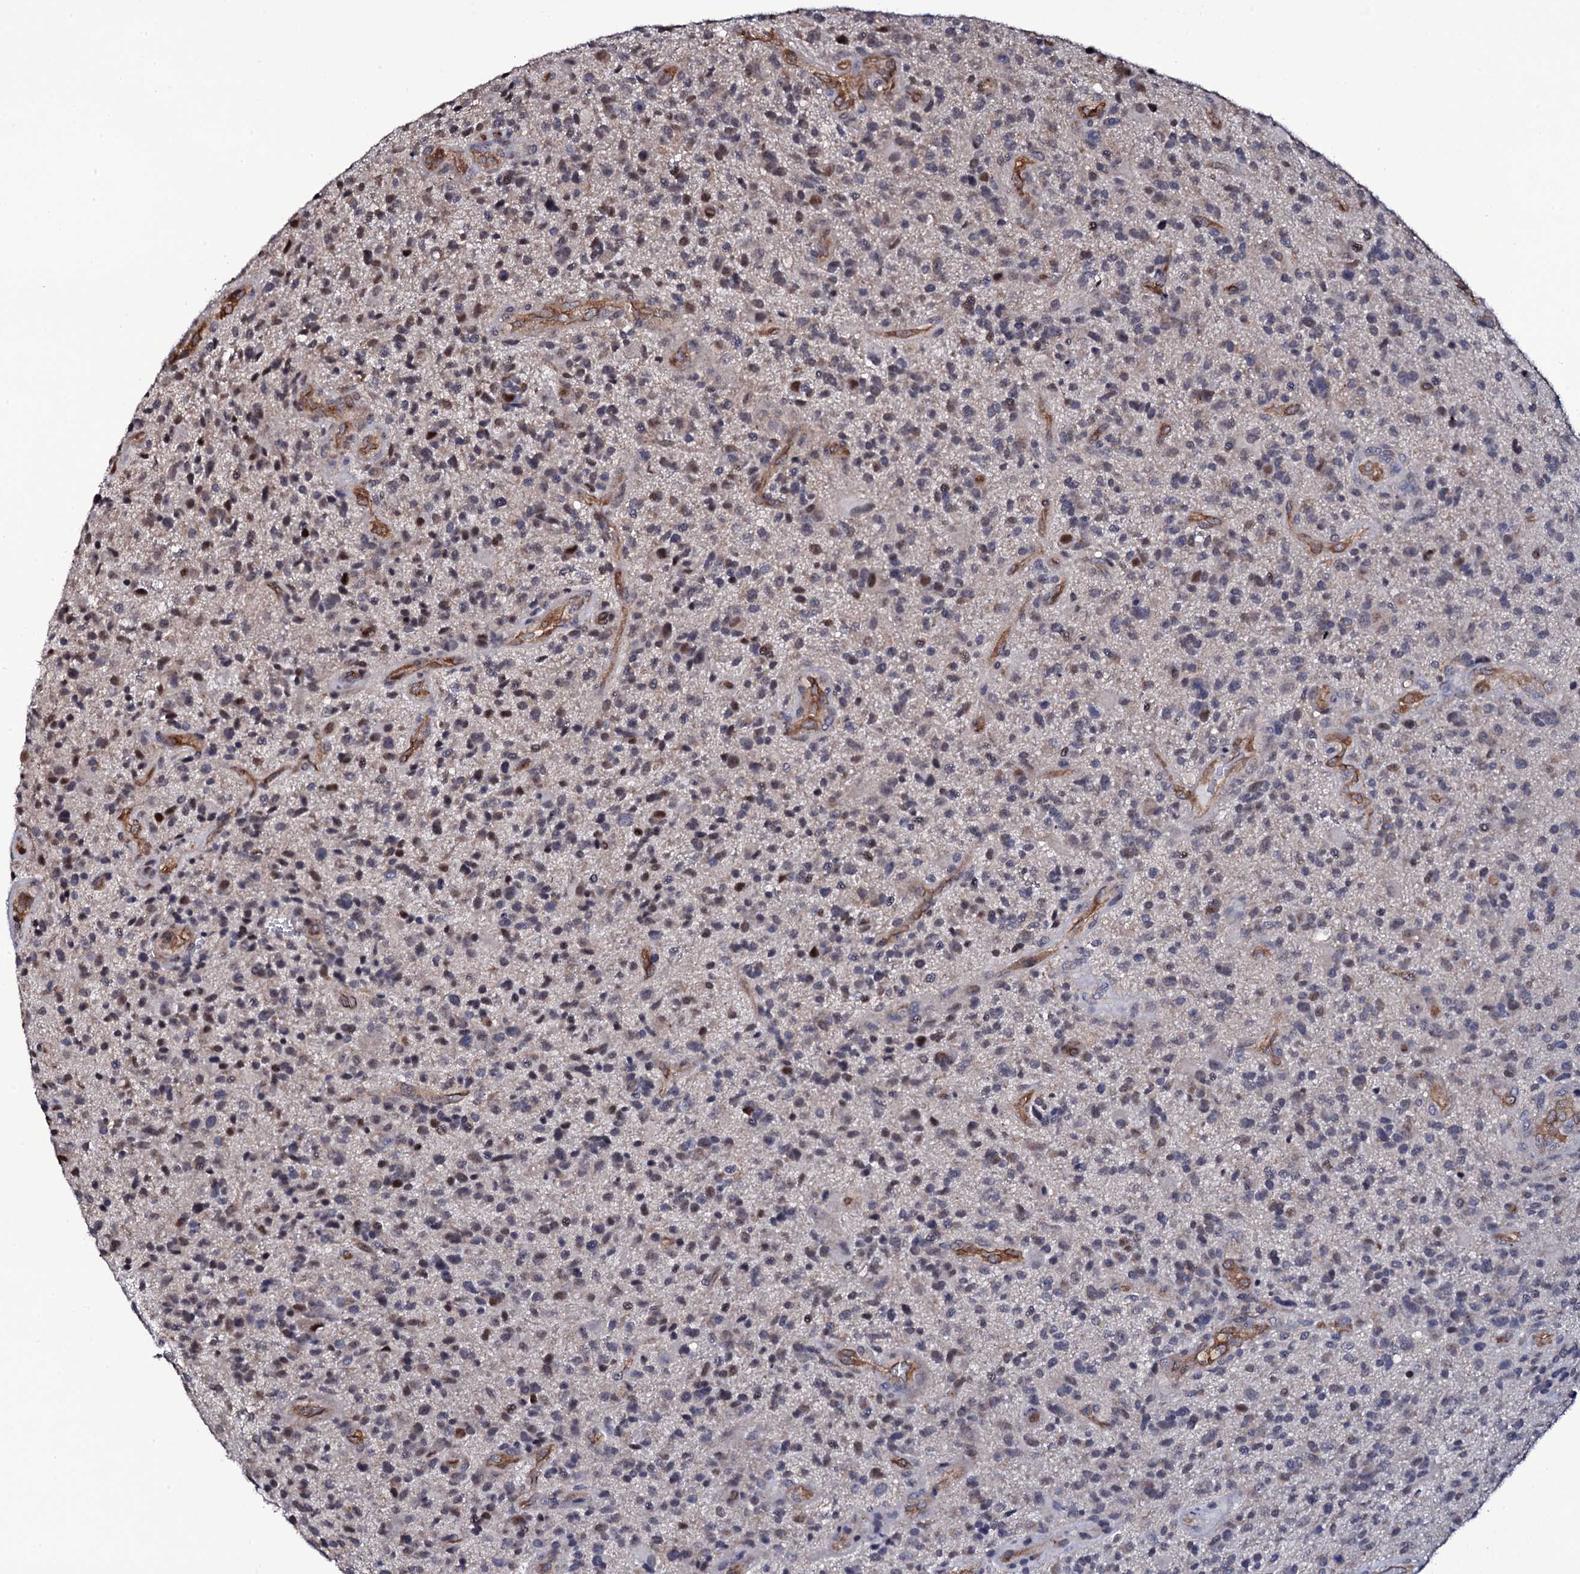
{"staining": {"intensity": "weak", "quantity": "25%-75%", "location": "nuclear"}, "tissue": "glioma", "cell_type": "Tumor cells", "image_type": "cancer", "snomed": [{"axis": "morphology", "description": "Glioma, malignant, High grade"}, {"axis": "topography", "description": "Brain"}], "caption": "High-grade glioma (malignant) stained with DAB (3,3'-diaminobenzidine) immunohistochemistry (IHC) exhibits low levels of weak nuclear staining in approximately 25%-75% of tumor cells. Nuclei are stained in blue.", "gene": "GAREM1", "patient": {"sex": "male", "age": 47}}